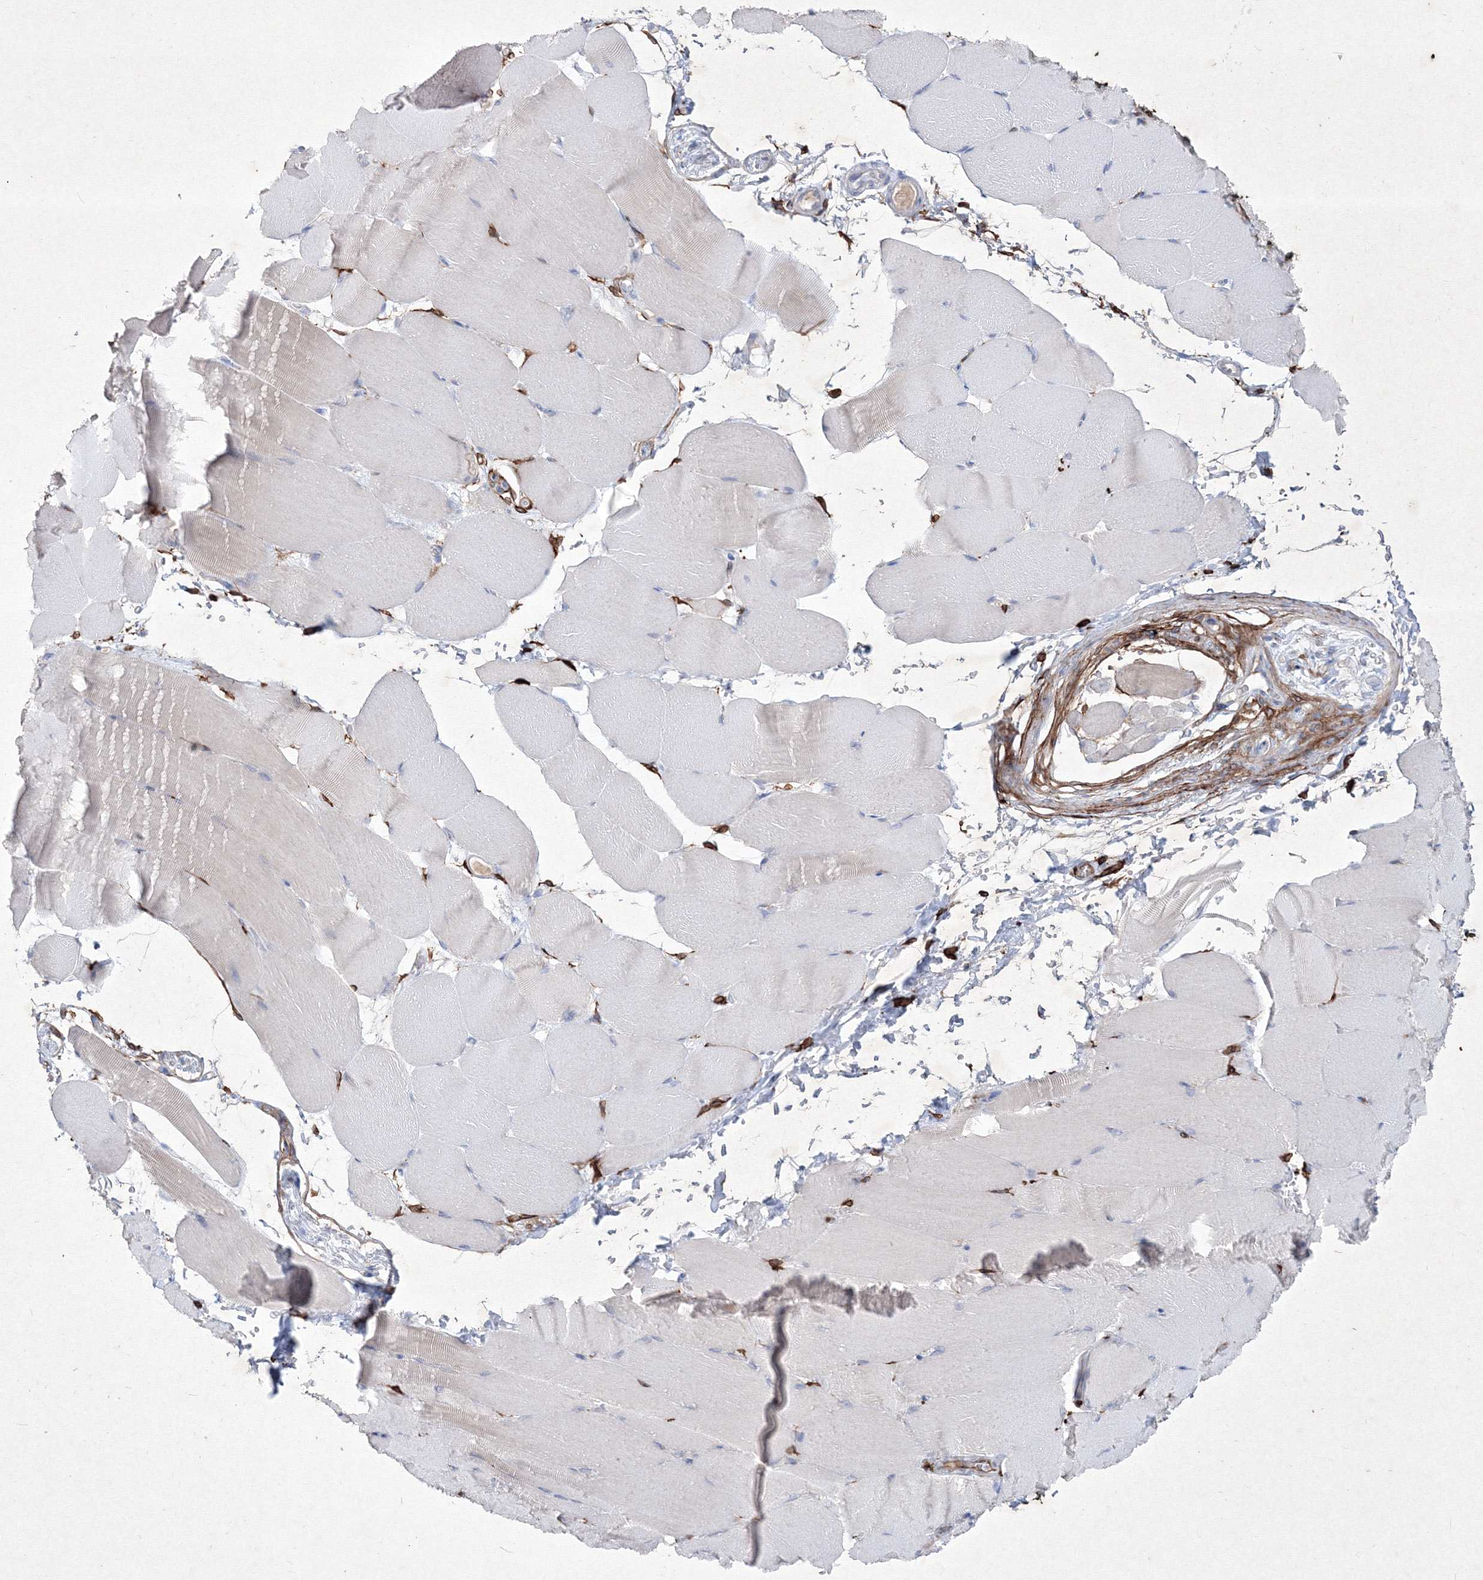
{"staining": {"intensity": "strong", "quantity": "<25%", "location": "cytoplasmic/membranous,nuclear"}, "tissue": "skeletal muscle", "cell_type": "Myocytes", "image_type": "normal", "snomed": [{"axis": "morphology", "description": "Normal tissue, NOS"}, {"axis": "topography", "description": "Skeletal muscle"}, {"axis": "topography", "description": "Parathyroid gland"}], "caption": "Benign skeletal muscle was stained to show a protein in brown. There is medium levels of strong cytoplasmic/membranous,nuclear staining in approximately <25% of myocytes.", "gene": "TMEM139", "patient": {"sex": "female", "age": 37}}